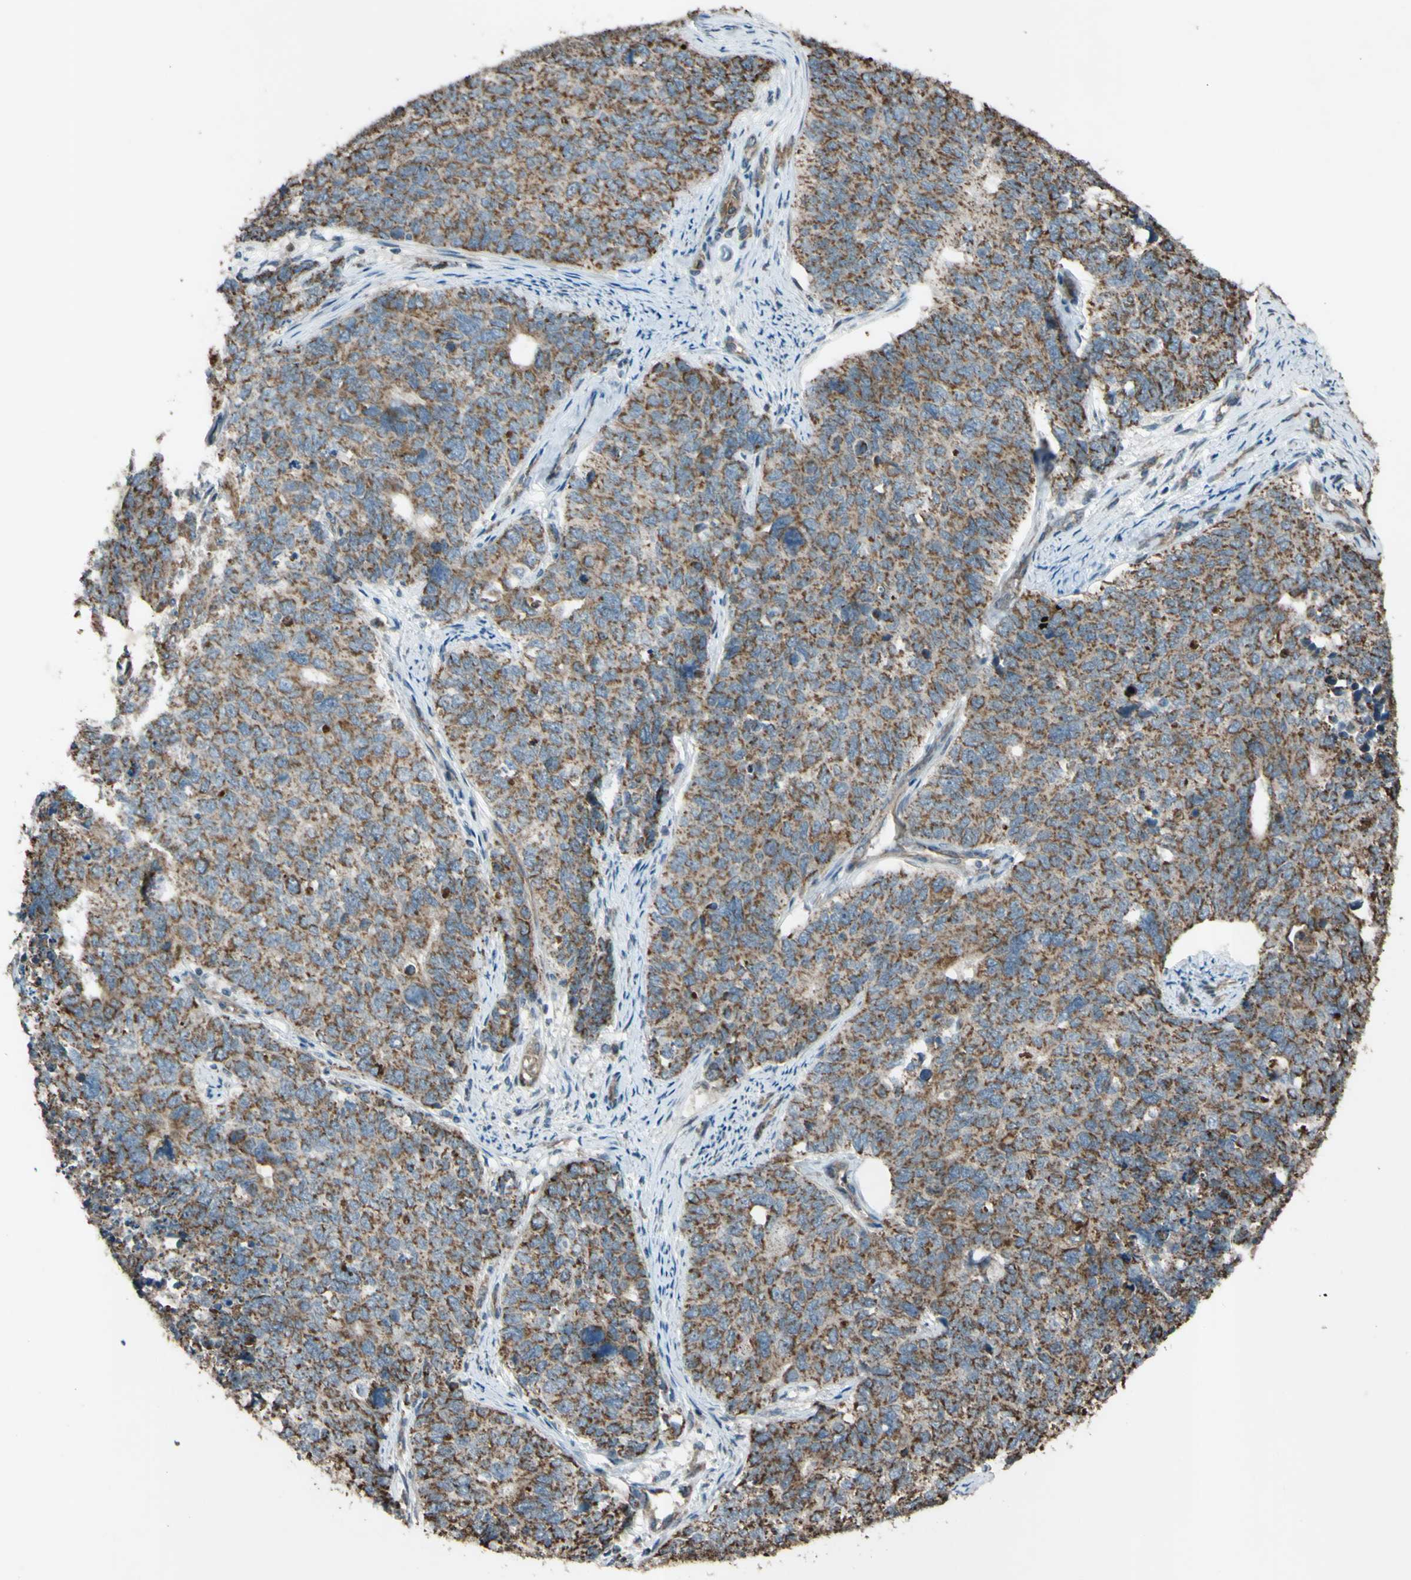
{"staining": {"intensity": "moderate", "quantity": ">75%", "location": "cytoplasmic/membranous"}, "tissue": "cervical cancer", "cell_type": "Tumor cells", "image_type": "cancer", "snomed": [{"axis": "morphology", "description": "Squamous cell carcinoma, NOS"}, {"axis": "topography", "description": "Cervix"}], "caption": "Tumor cells show medium levels of moderate cytoplasmic/membranous positivity in about >75% of cells in human cervical squamous cell carcinoma.", "gene": "ACOT8", "patient": {"sex": "female", "age": 63}}